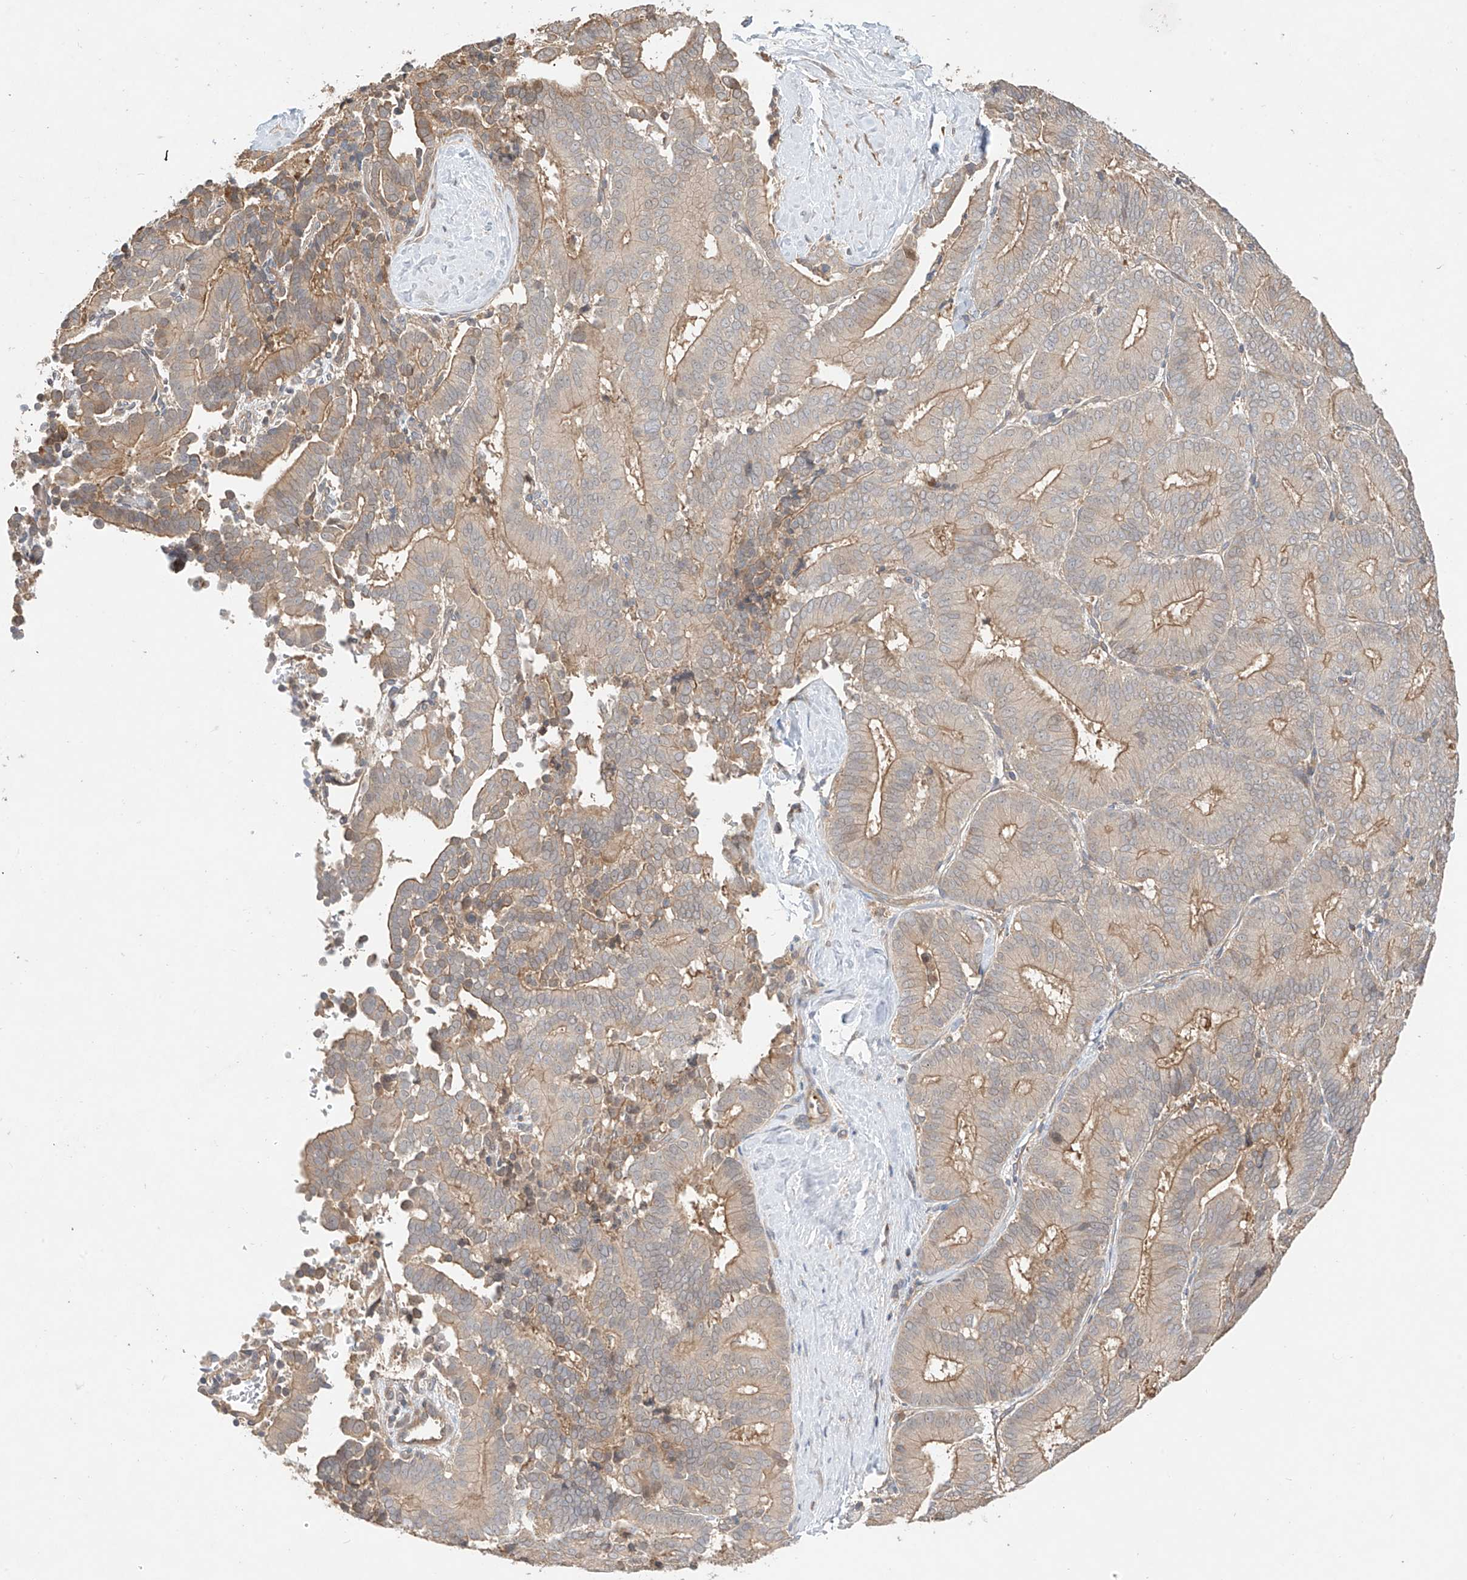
{"staining": {"intensity": "moderate", "quantity": "<25%", "location": "cytoplasmic/membranous"}, "tissue": "liver cancer", "cell_type": "Tumor cells", "image_type": "cancer", "snomed": [{"axis": "morphology", "description": "Cholangiocarcinoma"}, {"axis": "topography", "description": "Liver"}], "caption": "The image demonstrates immunohistochemical staining of liver cancer. There is moderate cytoplasmic/membranous expression is appreciated in approximately <25% of tumor cells.", "gene": "CACNA2D4", "patient": {"sex": "female", "age": 75}}